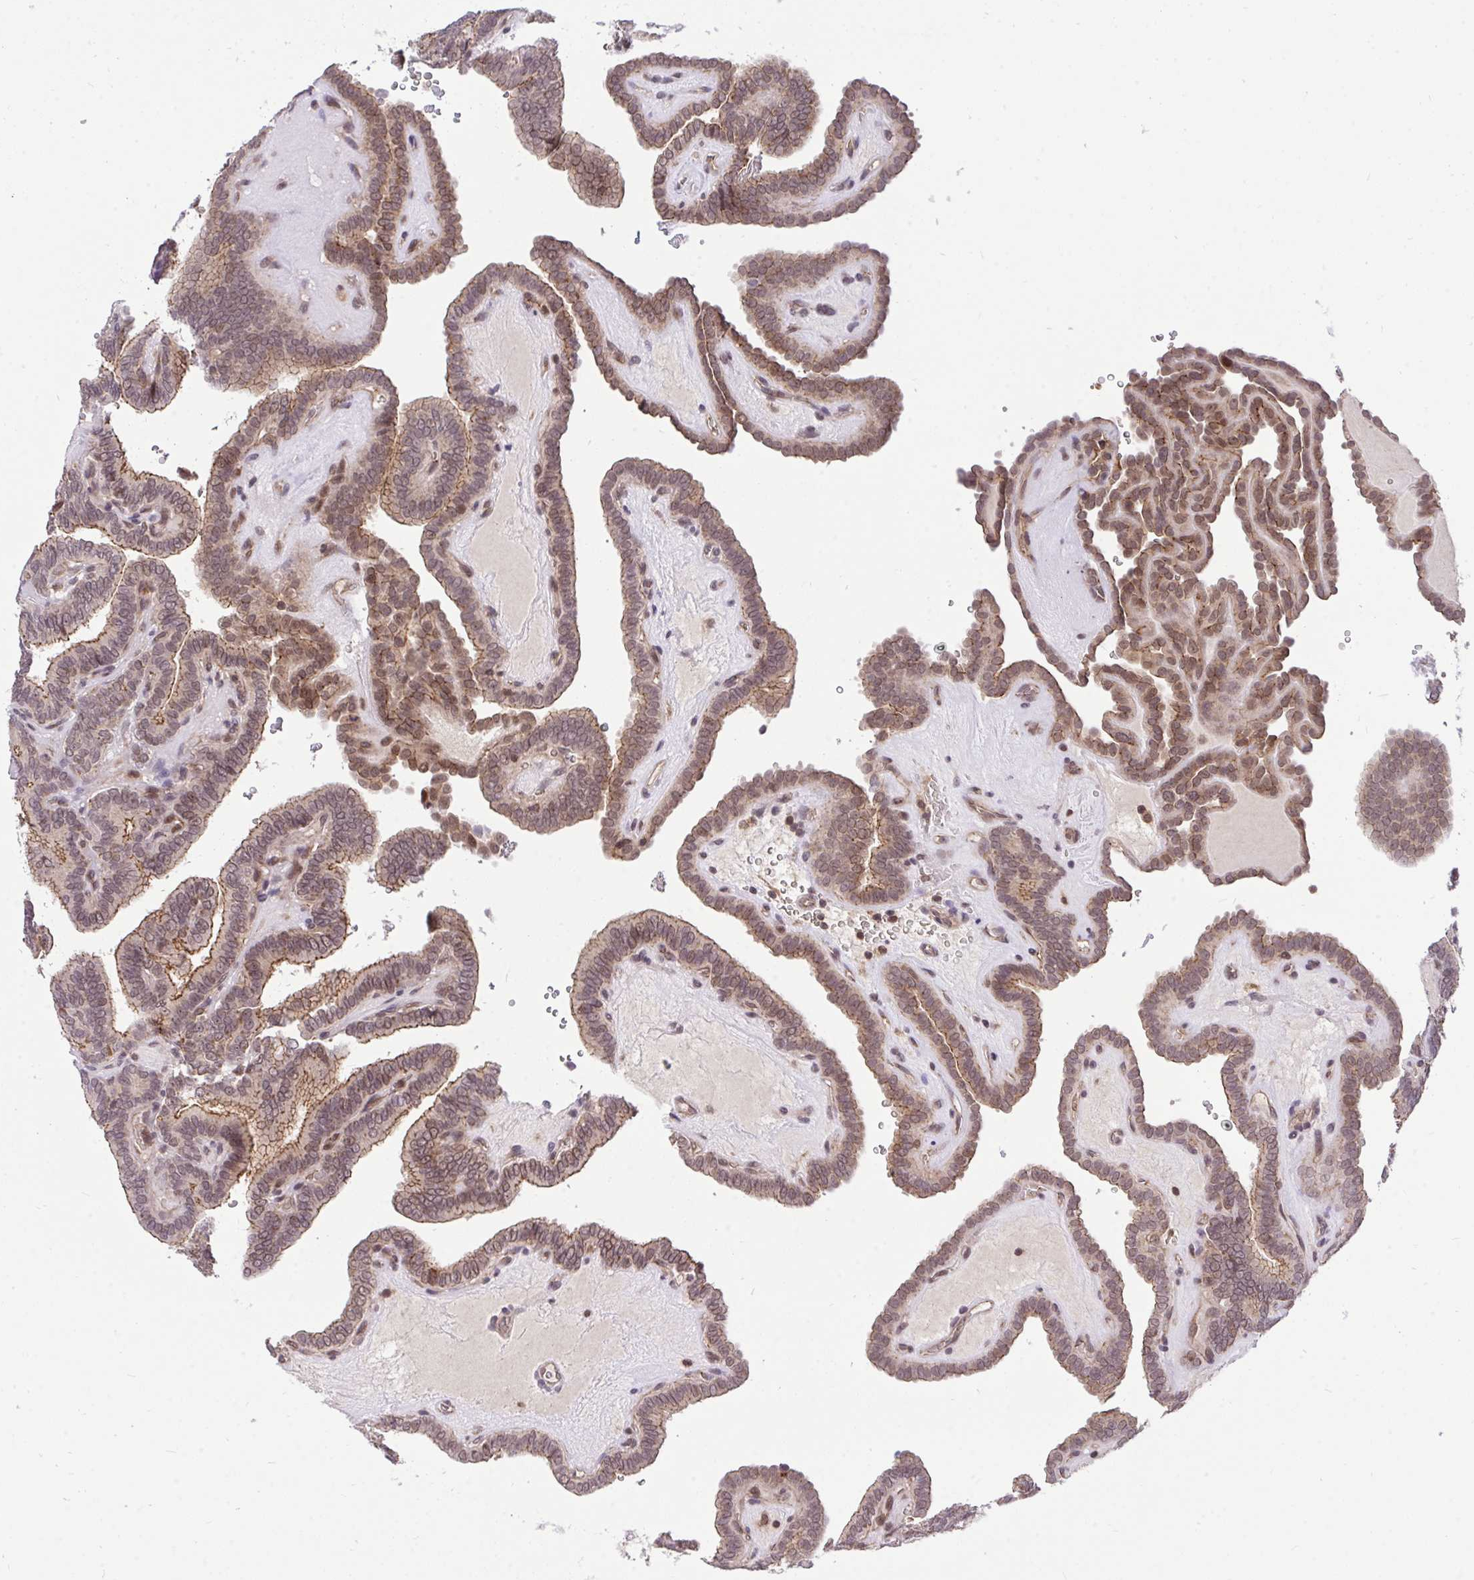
{"staining": {"intensity": "moderate", "quantity": "25%-75%", "location": "cytoplasmic/membranous,nuclear"}, "tissue": "thyroid cancer", "cell_type": "Tumor cells", "image_type": "cancer", "snomed": [{"axis": "morphology", "description": "Papillary adenocarcinoma, NOS"}, {"axis": "topography", "description": "Thyroid gland"}], "caption": "Immunohistochemistry (IHC) (DAB (3,3'-diaminobenzidine)) staining of thyroid cancer (papillary adenocarcinoma) demonstrates moderate cytoplasmic/membranous and nuclear protein staining in approximately 25%-75% of tumor cells.", "gene": "PPP1CA", "patient": {"sex": "female", "age": 21}}